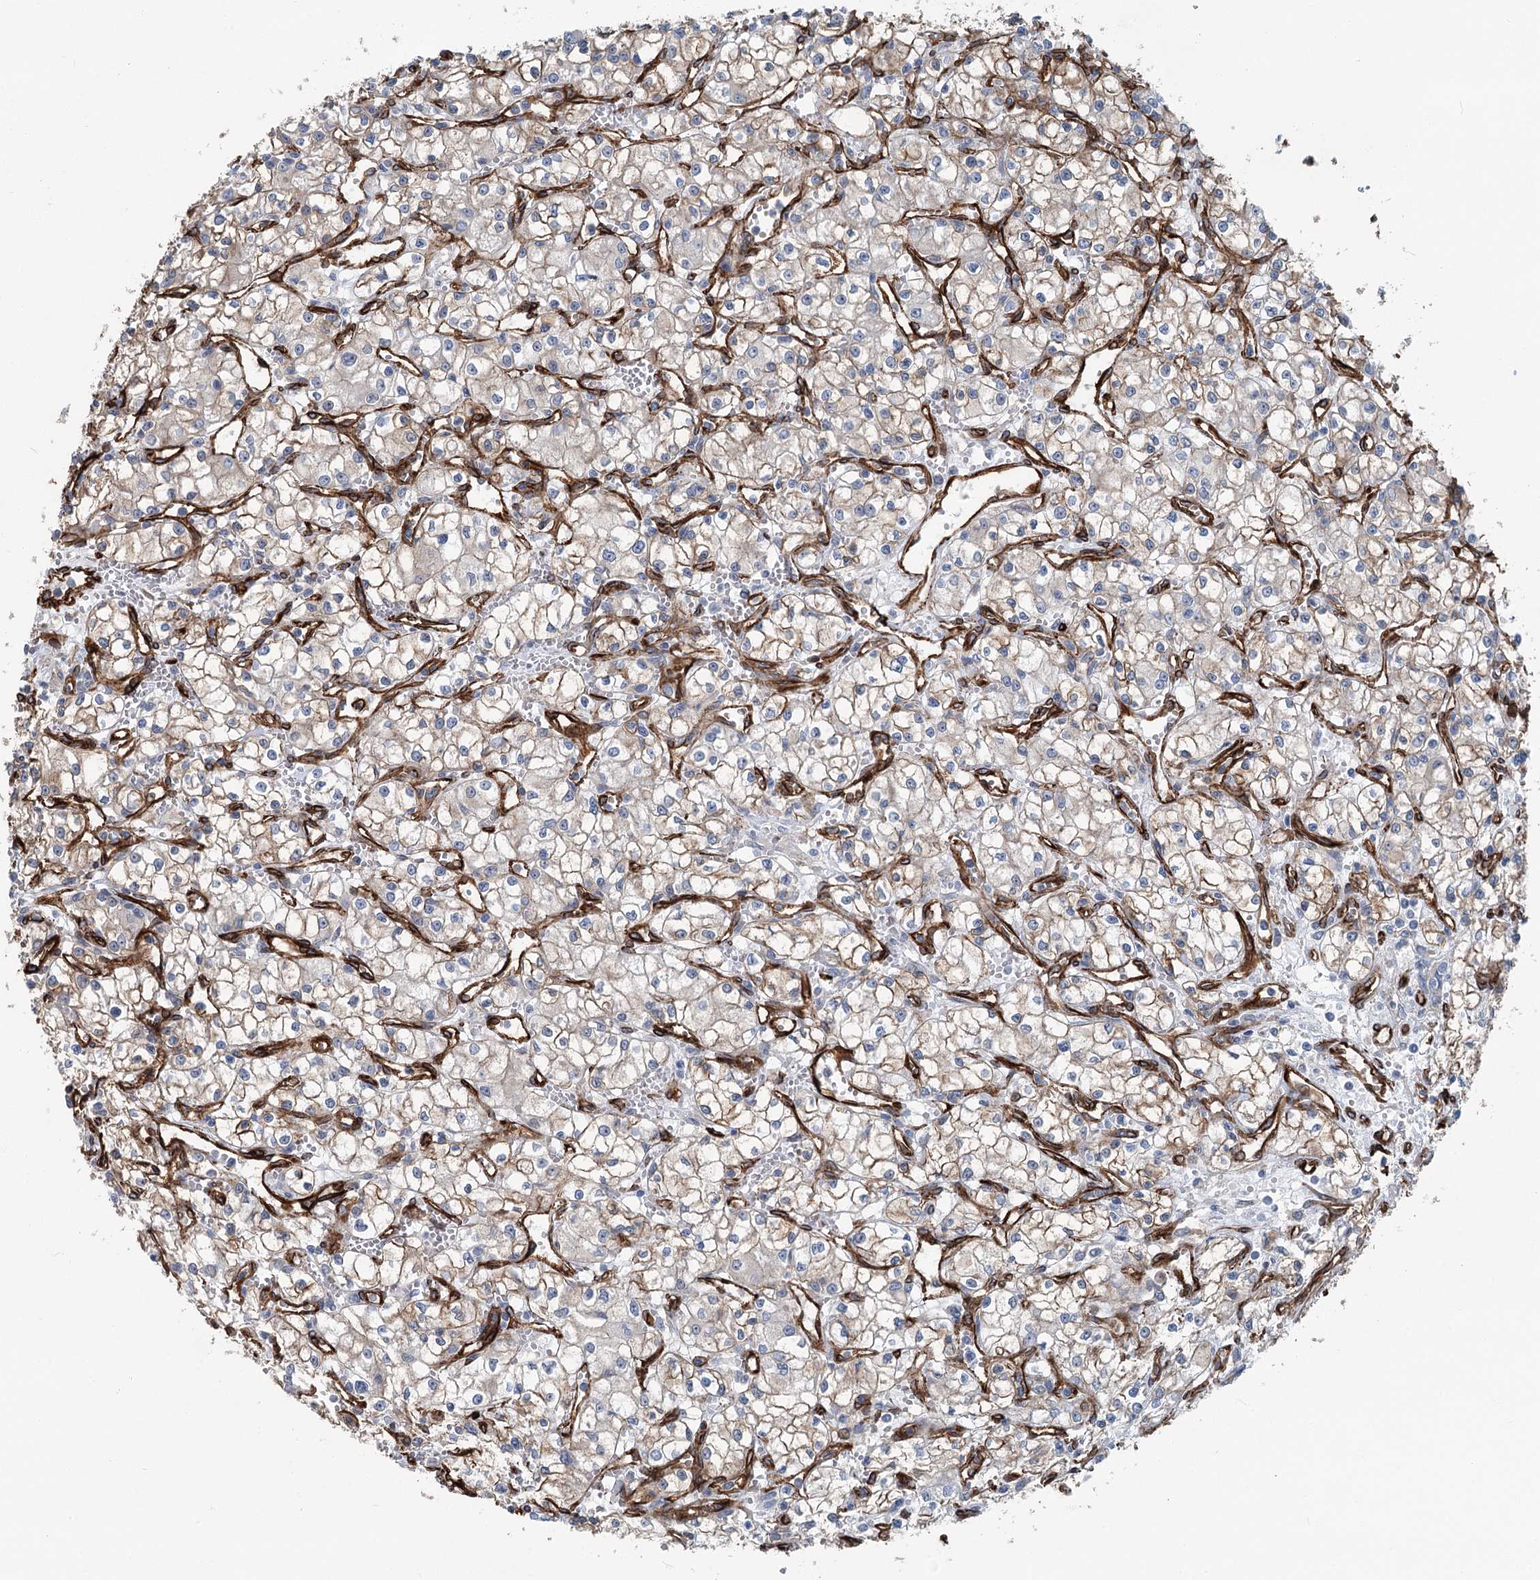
{"staining": {"intensity": "moderate", "quantity": ">75%", "location": "cytoplasmic/membranous"}, "tissue": "renal cancer", "cell_type": "Tumor cells", "image_type": "cancer", "snomed": [{"axis": "morphology", "description": "Adenocarcinoma, NOS"}, {"axis": "topography", "description": "Kidney"}], "caption": "Protein expression analysis of renal adenocarcinoma demonstrates moderate cytoplasmic/membranous positivity in approximately >75% of tumor cells.", "gene": "IQSEC1", "patient": {"sex": "male", "age": 59}}